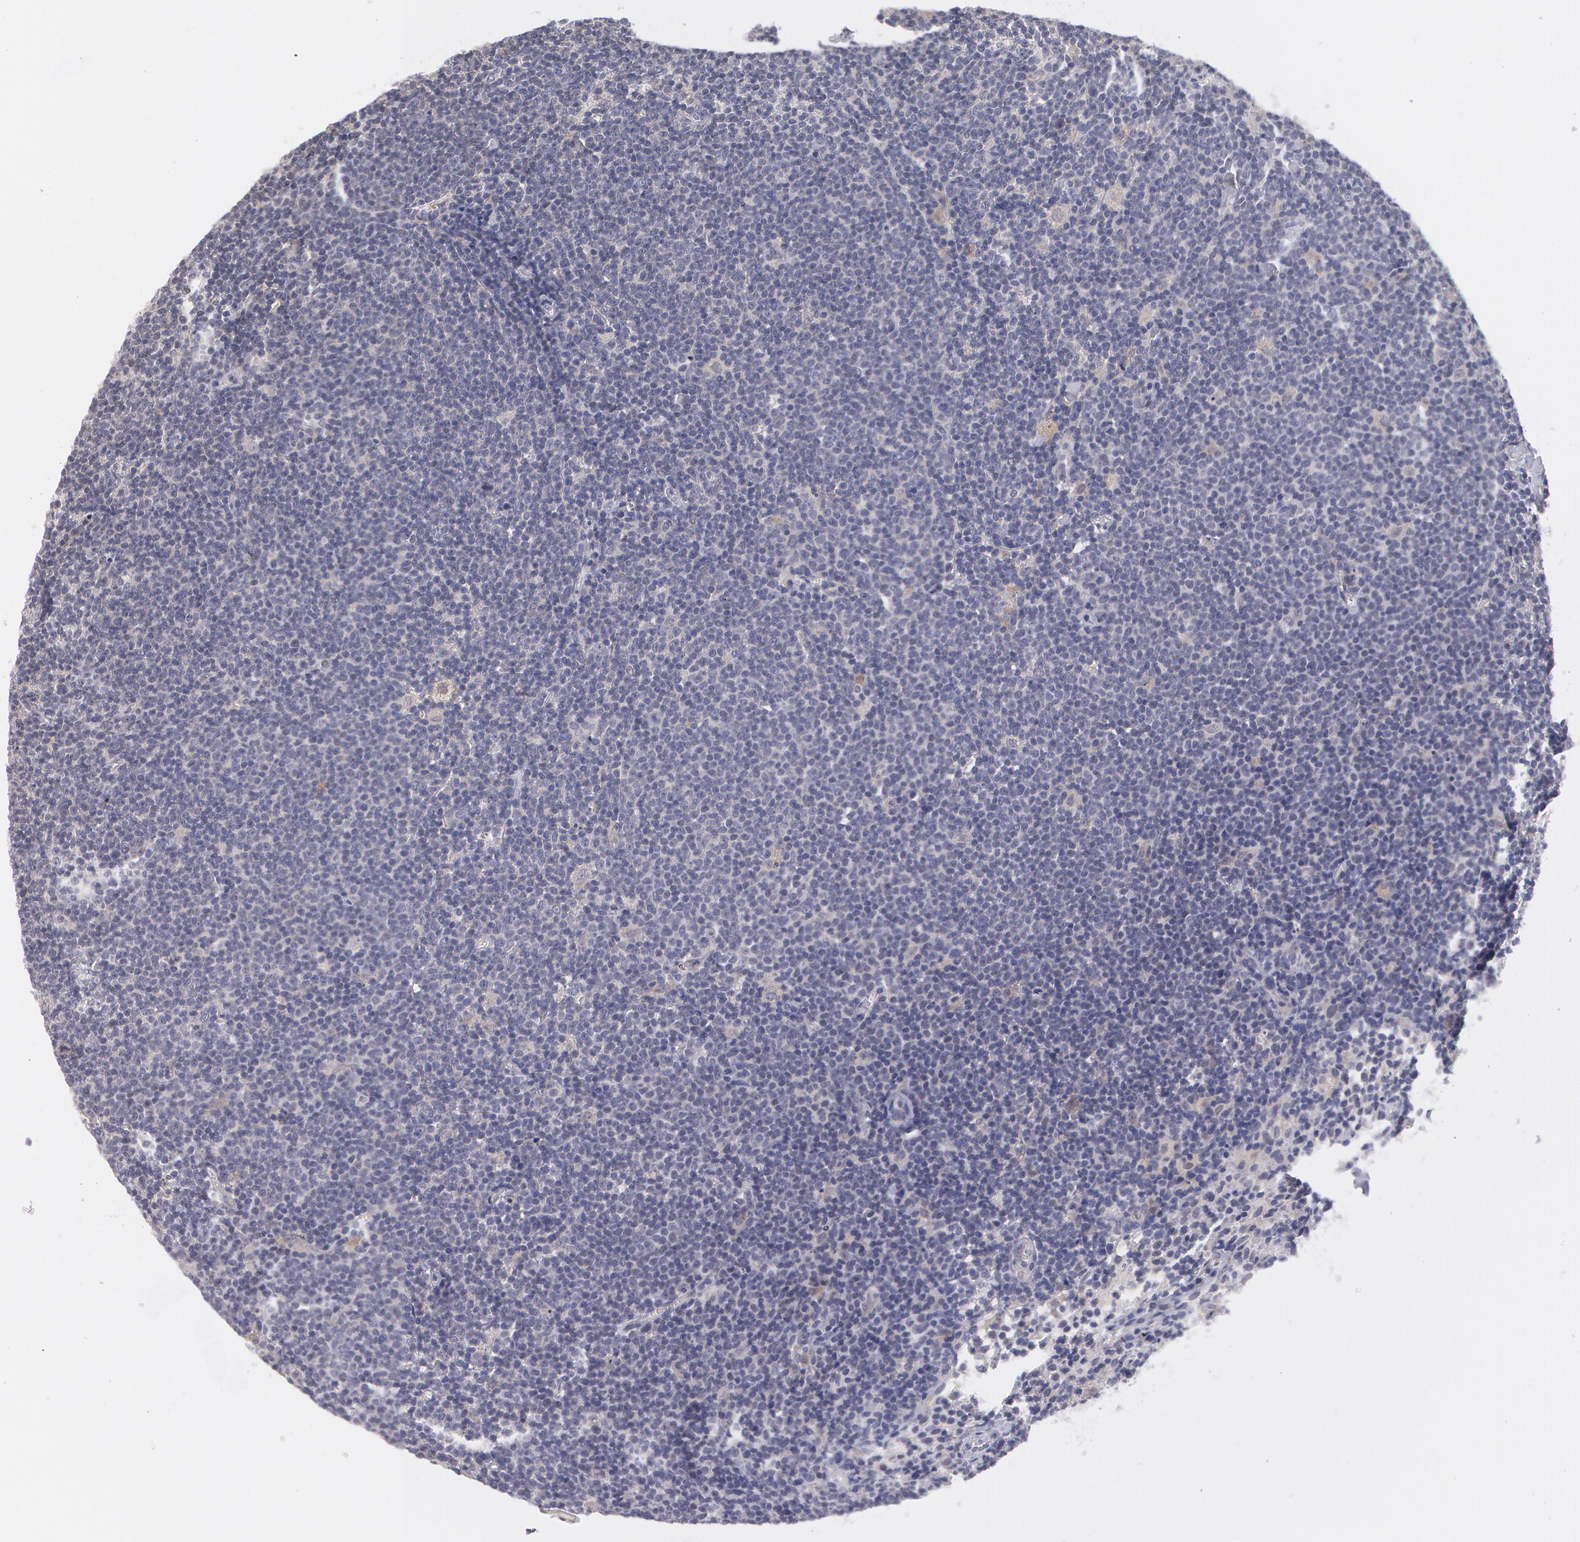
{"staining": {"intensity": "negative", "quantity": "none", "location": "none"}, "tissue": "lymphoma", "cell_type": "Tumor cells", "image_type": "cancer", "snomed": [{"axis": "morphology", "description": "Malignant lymphoma, non-Hodgkin's type, Low grade"}, {"axis": "topography", "description": "Lymph node"}], "caption": "The image reveals no staining of tumor cells in malignant lymphoma, non-Hodgkin's type (low-grade). Nuclei are stained in blue.", "gene": "TXNRD1", "patient": {"sex": "male", "age": 65}}